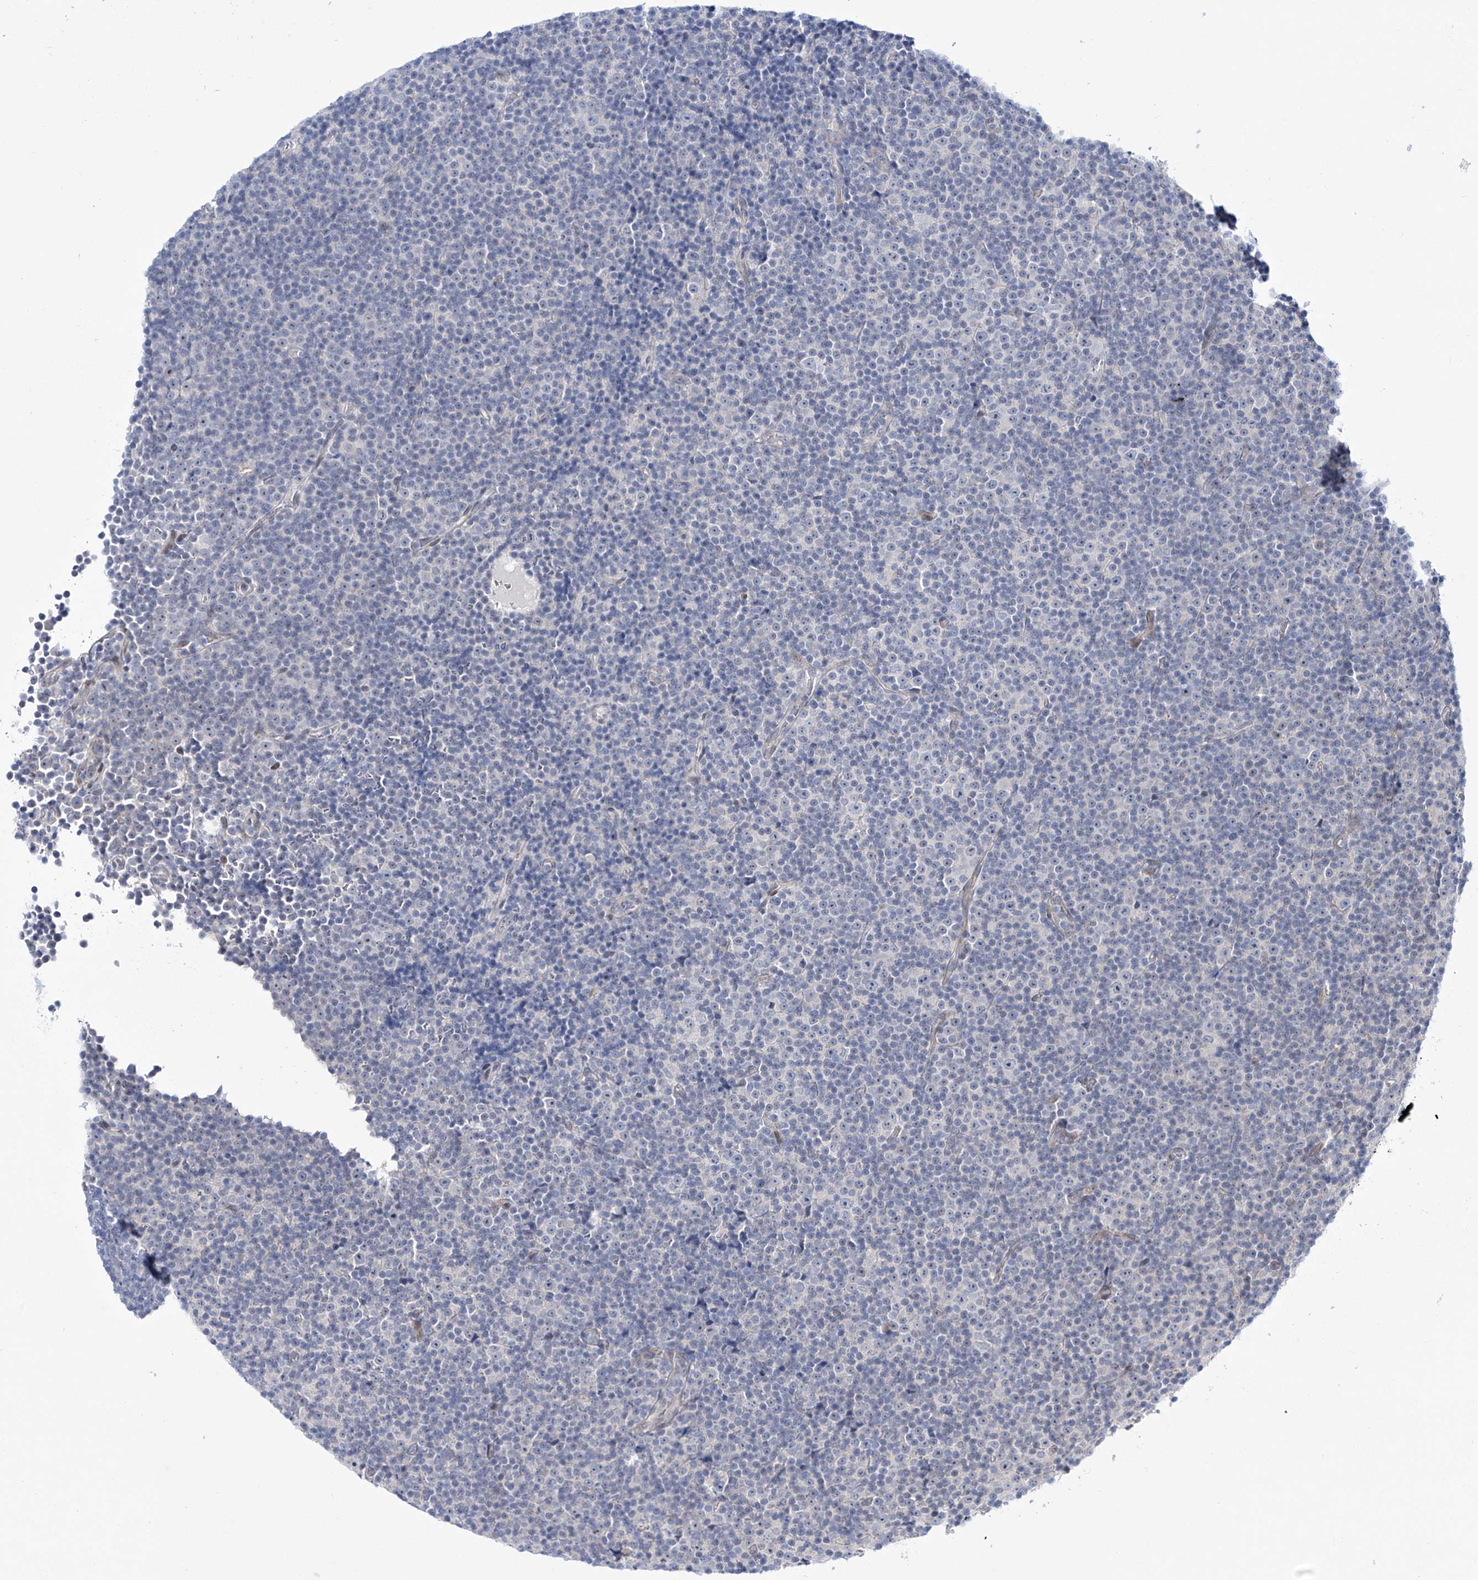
{"staining": {"intensity": "negative", "quantity": "none", "location": "none"}, "tissue": "lymphoma", "cell_type": "Tumor cells", "image_type": "cancer", "snomed": [{"axis": "morphology", "description": "Malignant lymphoma, non-Hodgkin's type, Low grade"}, {"axis": "topography", "description": "Lymph node"}], "caption": "There is no significant expression in tumor cells of lymphoma. The staining was performed using DAB (3,3'-diaminobenzidine) to visualize the protein expression in brown, while the nuclei were stained in blue with hematoxylin (Magnification: 20x).", "gene": "TRIM60", "patient": {"sex": "female", "age": 67}}